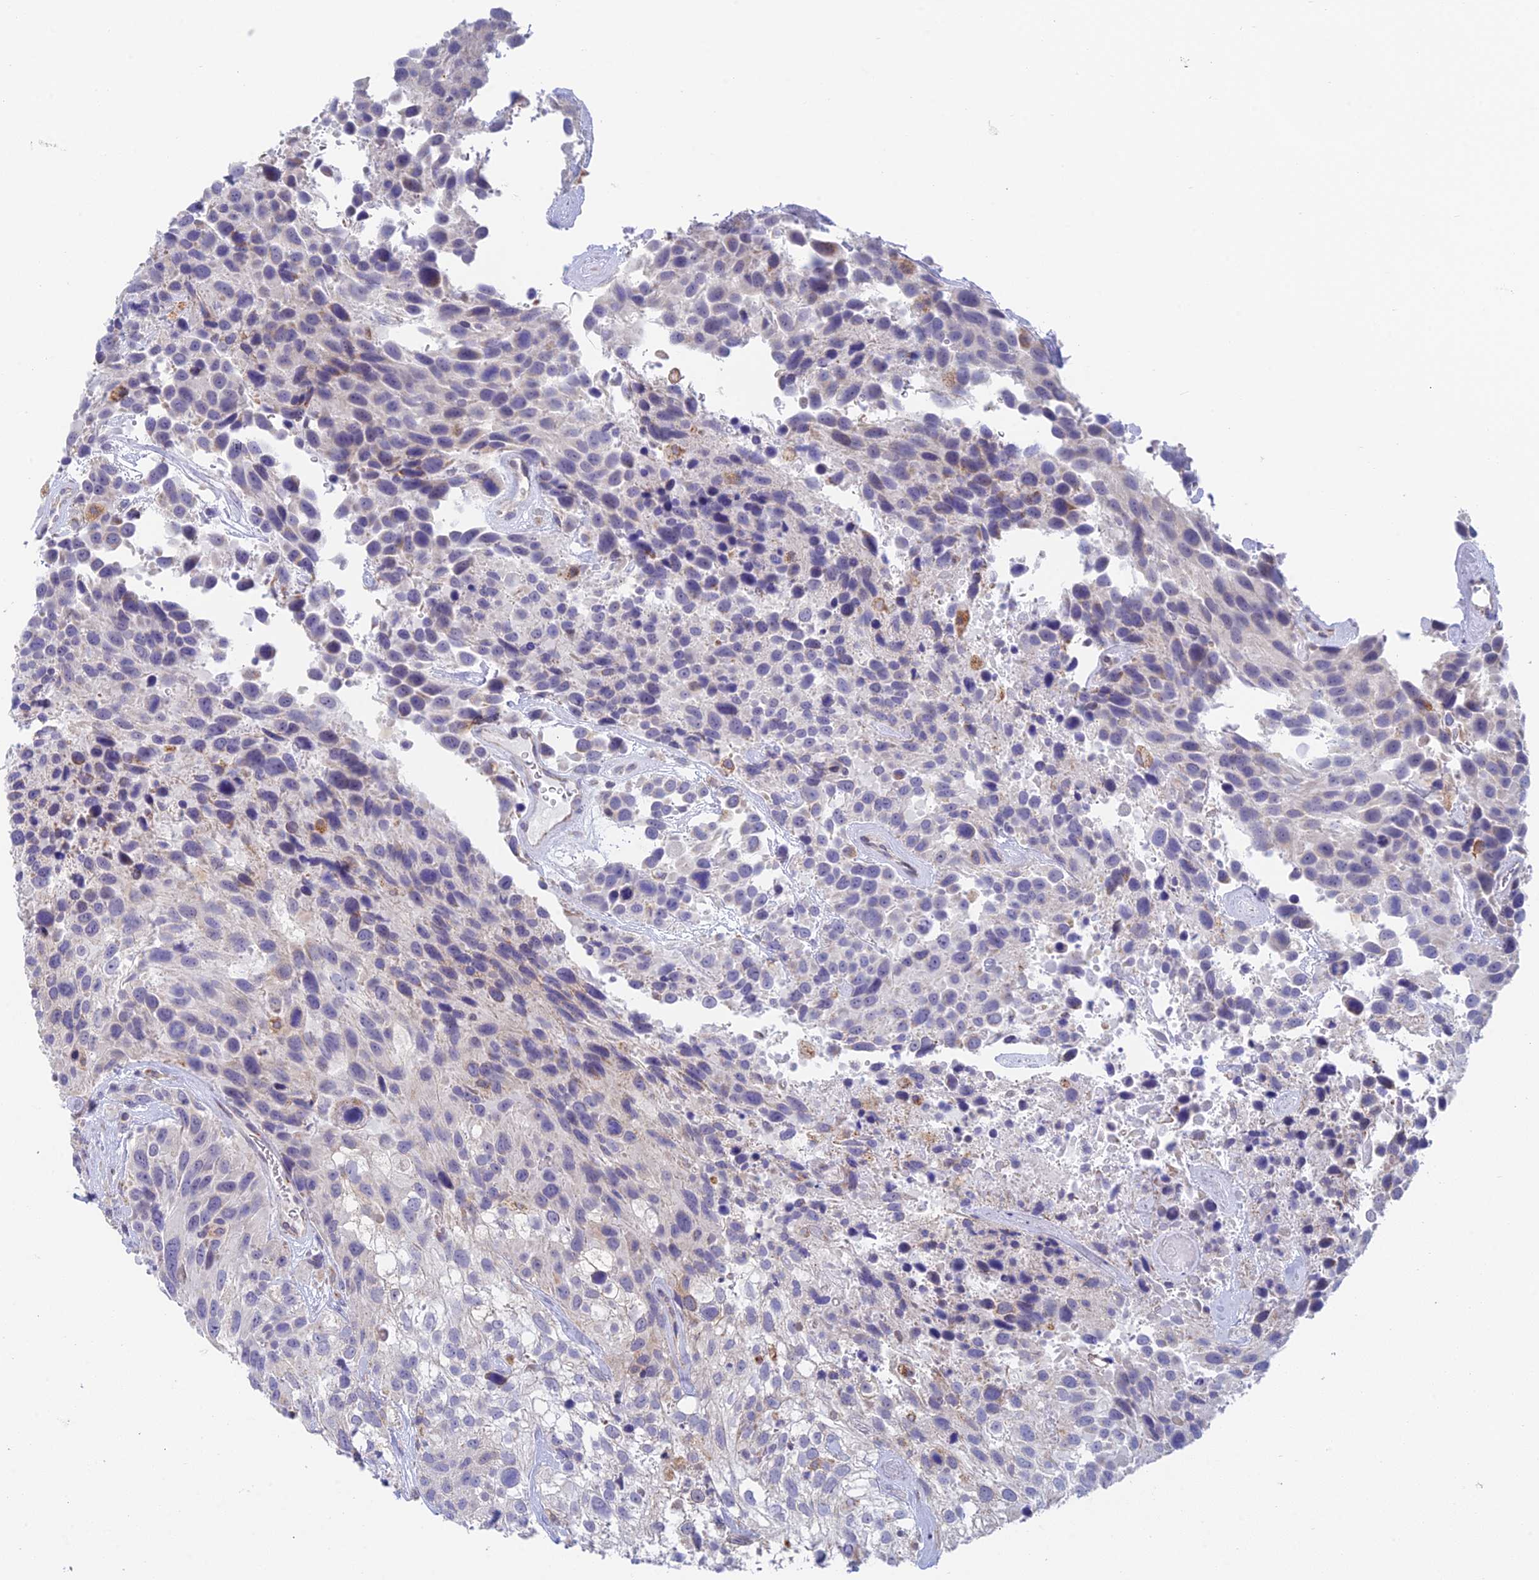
{"staining": {"intensity": "weak", "quantity": "<25%", "location": "cytoplasmic/membranous"}, "tissue": "urothelial cancer", "cell_type": "Tumor cells", "image_type": "cancer", "snomed": [{"axis": "morphology", "description": "Urothelial carcinoma, High grade"}, {"axis": "topography", "description": "Urinary bladder"}], "caption": "Immunohistochemical staining of high-grade urothelial carcinoma reveals no significant expression in tumor cells. Brightfield microscopy of immunohistochemistry stained with DAB (brown) and hematoxylin (blue), captured at high magnification.", "gene": "REXO5", "patient": {"sex": "female", "age": 70}}